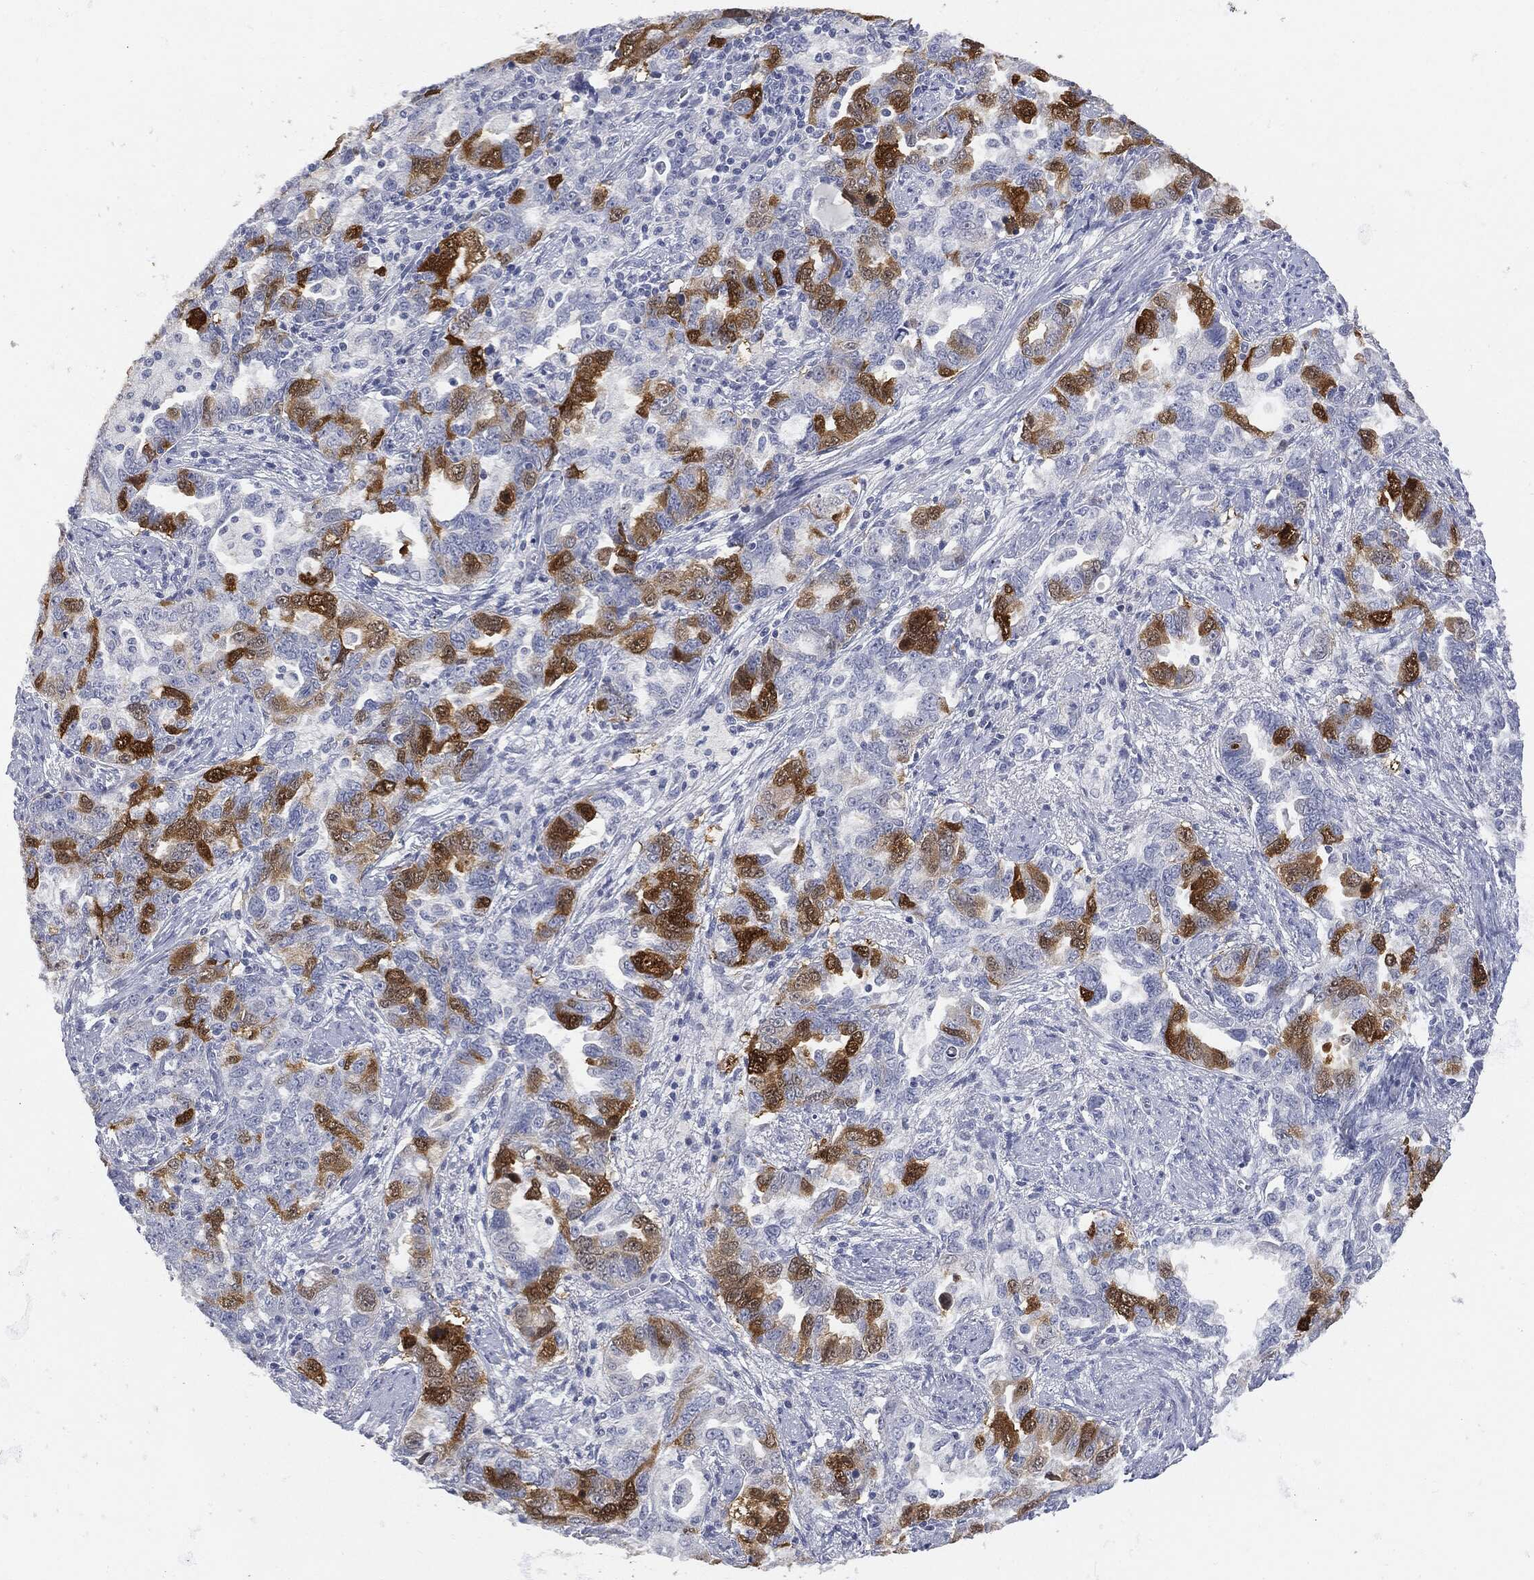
{"staining": {"intensity": "strong", "quantity": "25%-75%", "location": "cytoplasmic/membranous"}, "tissue": "ovarian cancer", "cell_type": "Tumor cells", "image_type": "cancer", "snomed": [{"axis": "morphology", "description": "Cystadenocarcinoma, serous, NOS"}, {"axis": "topography", "description": "Ovary"}], "caption": "Protein expression by immunohistochemistry reveals strong cytoplasmic/membranous expression in approximately 25%-75% of tumor cells in serous cystadenocarcinoma (ovarian).", "gene": "UBE2C", "patient": {"sex": "female", "age": 51}}